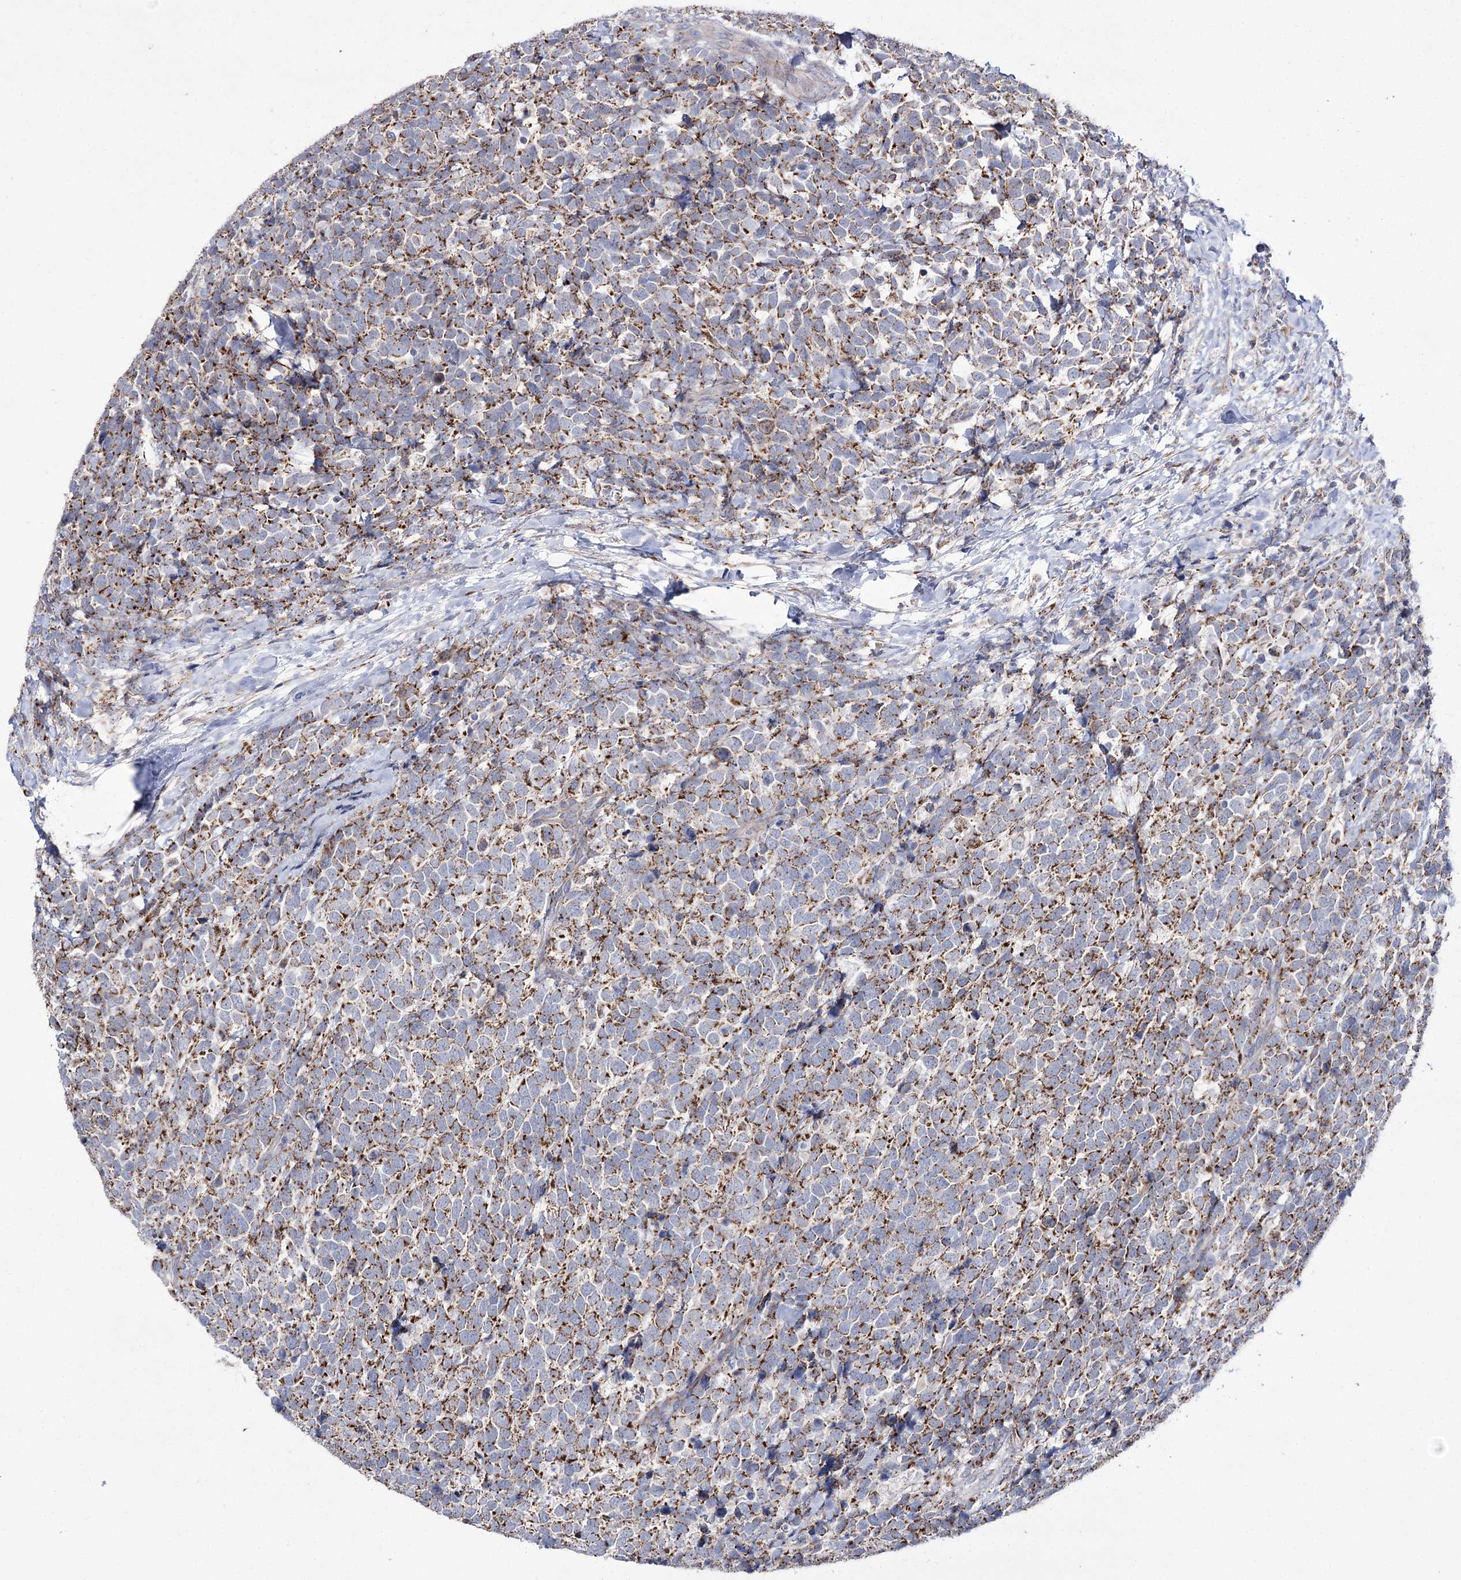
{"staining": {"intensity": "moderate", "quantity": ">75%", "location": "cytoplasmic/membranous"}, "tissue": "urothelial cancer", "cell_type": "Tumor cells", "image_type": "cancer", "snomed": [{"axis": "morphology", "description": "Urothelial carcinoma, High grade"}, {"axis": "topography", "description": "Urinary bladder"}], "caption": "An immunohistochemistry (IHC) micrograph of tumor tissue is shown. Protein staining in brown shows moderate cytoplasmic/membranous positivity in high-grade urothelial carcinoma within tumor cells. The staining is performed using DAB brown chromogen to label protein expression. The nuclei are counter-stained blue using hematoxylin.", "gene": "NADK2", "patient": {"sex": "female", "age": 82}}